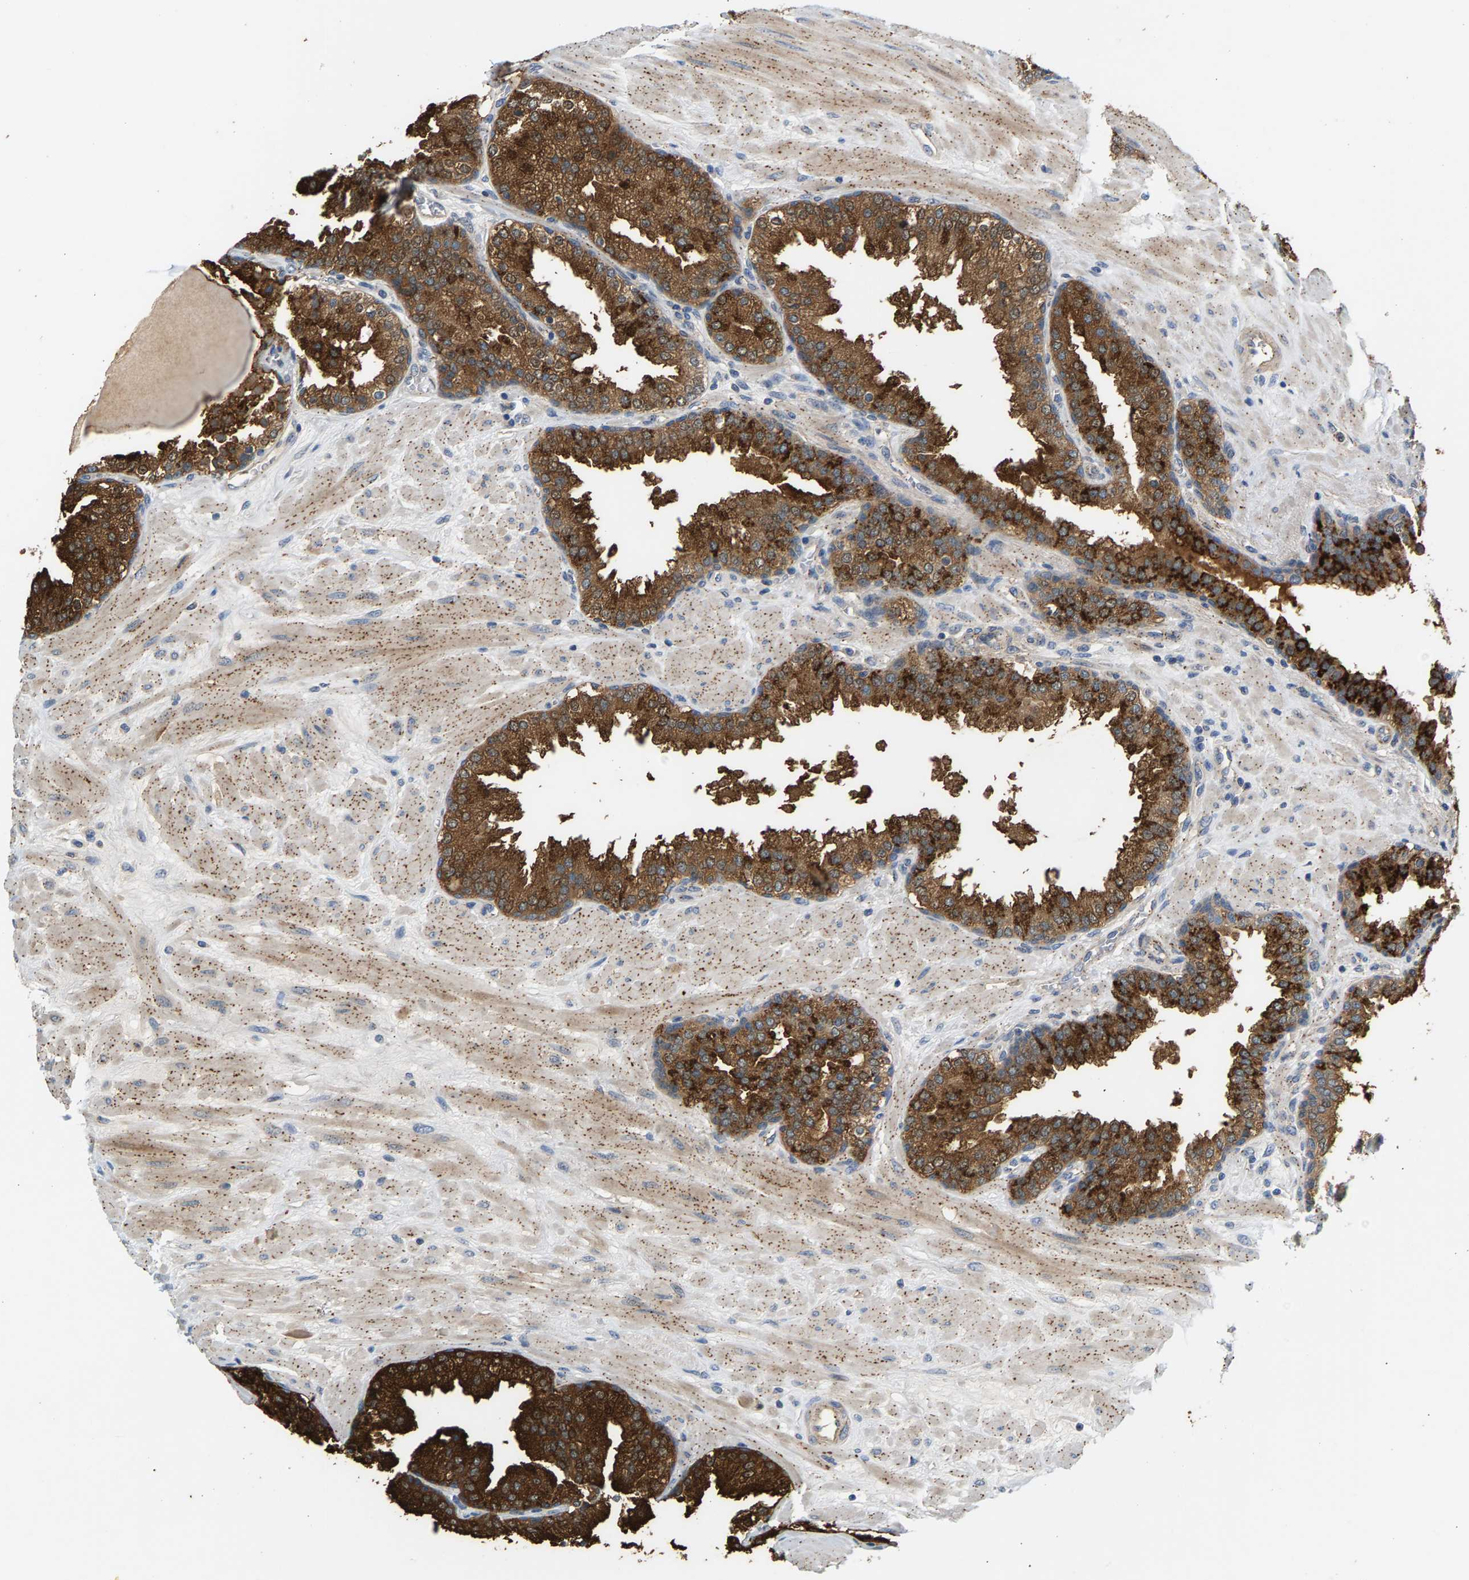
{"staining": {"intensity": "strong", "quantity": ">75%", "location": "cytoplasmic/membranous"}, "tissue": "prostate", "cell_type": "Glandular cells", "image_type": "normal", "snomed": [{"axis": "morphology", "description": "Normal tissue, NOS"}, {"axis": "topography", "description": "Prostate"}], "caption": "Immunohistochemistry of unremarkable human prostate displays high levels of strong cytoplasmic/membranous expression in approximately >75% of glandular cells. The staining was performed using DAB to visualize the protein expression in brown, while the nuclei were stained in blue with hematoxylin (Magnification: 20x).", "gene": "KRTAP27", "patient": {"sex": "male", "age": 51}}